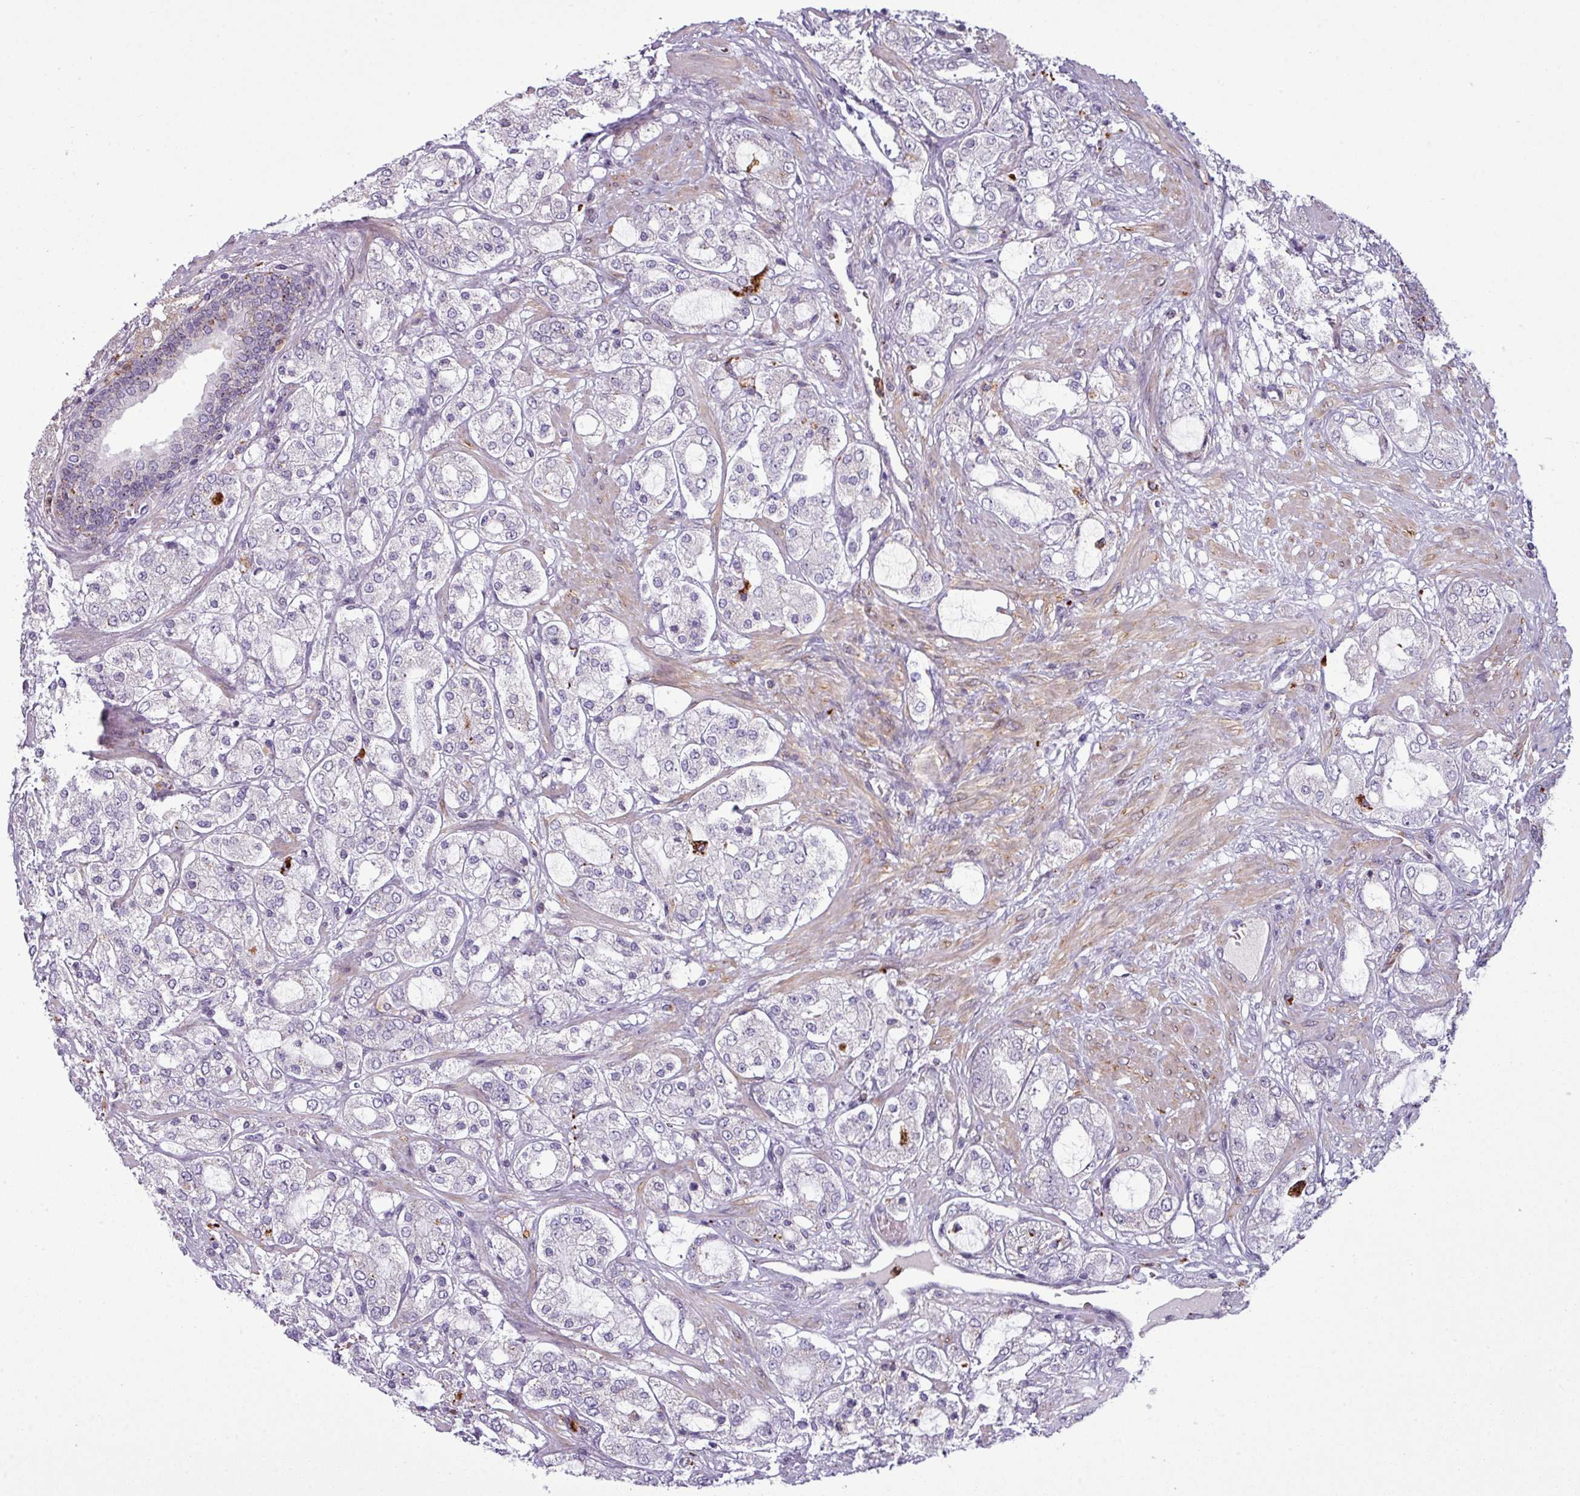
{"staining": {"intensity": "negative", "quantity": "none", "location": "none"}, "tissue": "prostate cancer", "cell_type": "Tumor cells", "image_type": "cancer", "snomed": [{"axis": "morphology", "description": "Adenocarcinoma, High grade"}, {"axis": "topography", "description": "Prostate"}], "caption": "Immunohistochemical staining of prostate cancer shows no significant positivity in tumor cells.", "gene": "MAP7D2", "patient": {"sex": "male", "age": 64}}